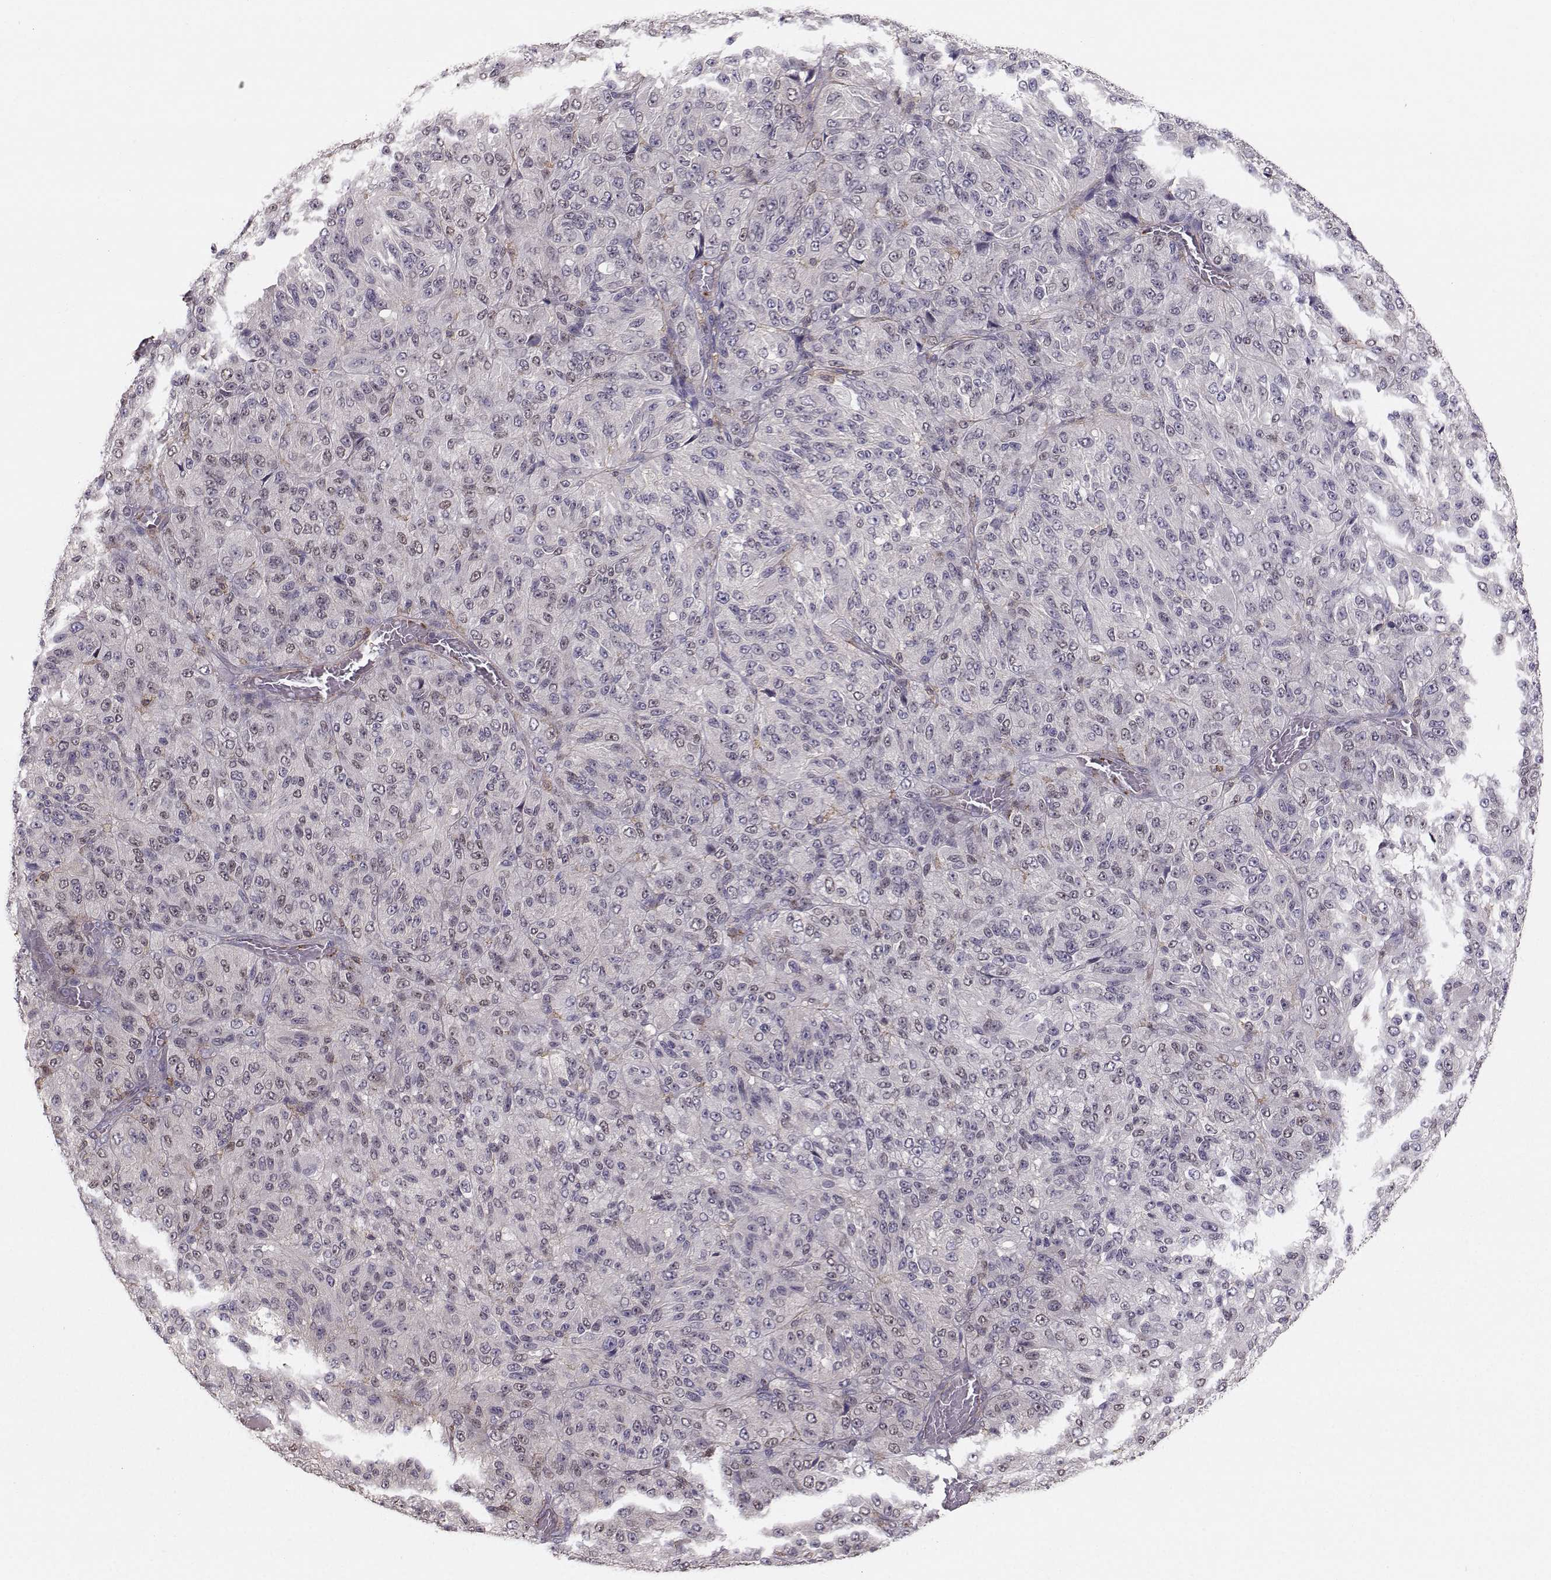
{"staining": {"intensity": "negative", "quantity": "none", "location": "none"}, "tissue": "melanoma", "cell_type": "Tumor cells", "image_type": "cancer", "snomed": [{"axis": "morphology", "description": "Malignant melanoma, Metastatic site"}, {"axis": "topography", "description": "Brain"}], "caption": "This micrograph is of malignant melanoma (metastatic site) stained with immunohistochemistry (IHC) to label a protein in brown with the nuclei are counter-stained blue. There is no expression in tumor cells.", "gene": "ASB16", "patient": {"sex": "female", "age": 56}}